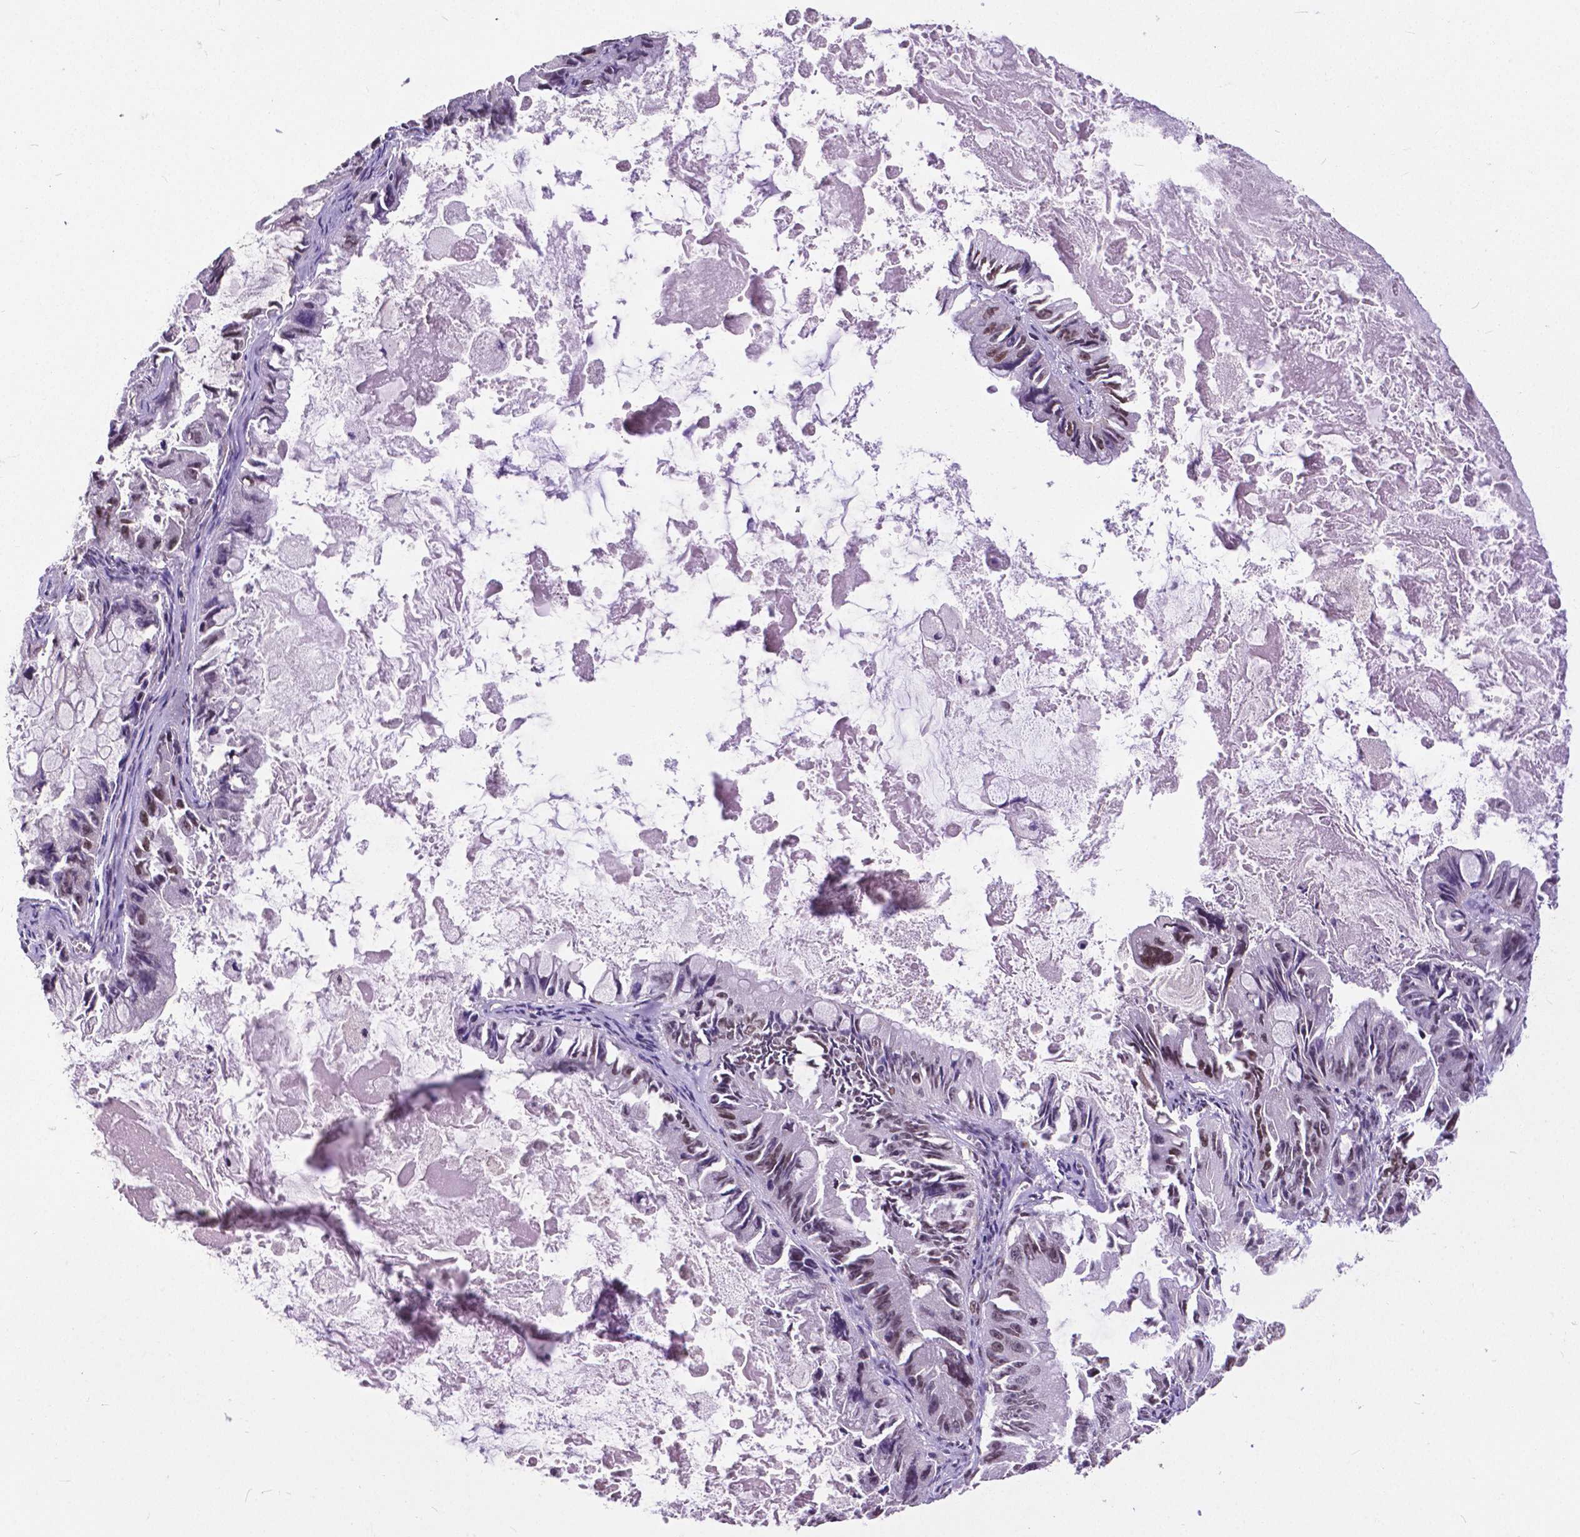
{"staining": {"intensity": "strong", "quantity": "25%-75%", "location": "nuclear"}, "tissue": "ovarian cancer", "cell_type": "Tumor cells", "image_type": "cancer", "snomed": [{"axis": "morphology", "description": "Cystadenocarcinoma, mucinous, NOS"}, {"axis": "topography", "description": "Ovary"}], "caption": "High-power microscopy captured an immunohistochemistry histopathology image of ovarian cancer (mucinous cystadenocarcinoma), revealing strong nuclear expression in about 25%-75% of tumor cells.", "gene": "ATRX", "patient": {"sex": "female", "age": 61}}